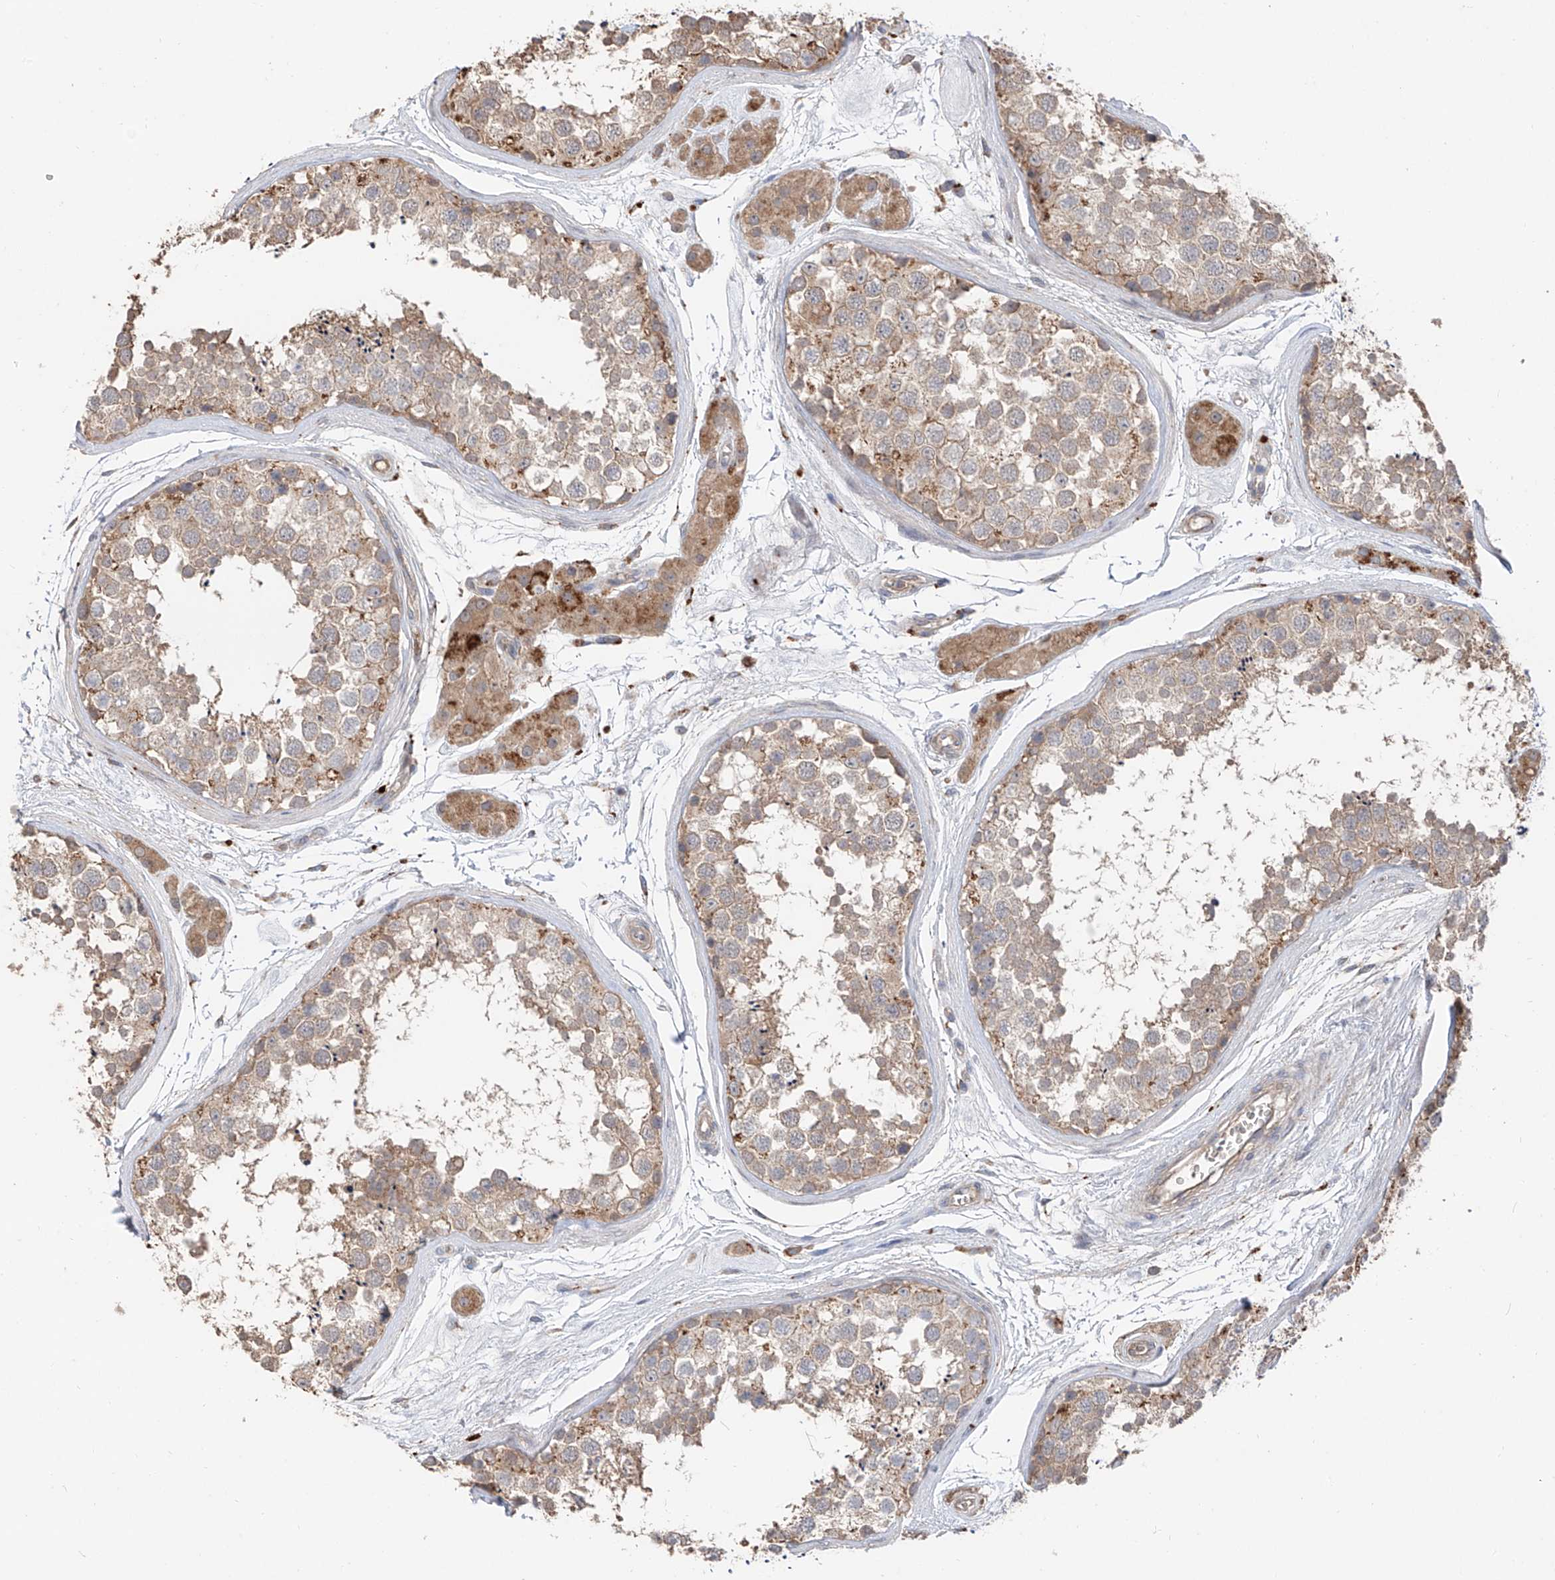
{"staining": {"intensity": "weak", "quantity": ">75%", "location": "cytoplasmic/membranous"}, "tissue": "testis", "cell_type": "Cells in seminiferous ducts", "image_type": "normal", "snomed": [{"axis": "morphology", "description": "Normal tissue, NOS"}, {"axis": "topography", "description": "Testis"}], "caption": "This histopathology image reveals immunohistochemistry (IHC) staining of benign human testis, with low weak cytoplasmic/membranous positivity in approximately >75% of cells in seminiferous ducts.", "gene": "EDN1", "patient": {"sex": "male", "age": 56}}